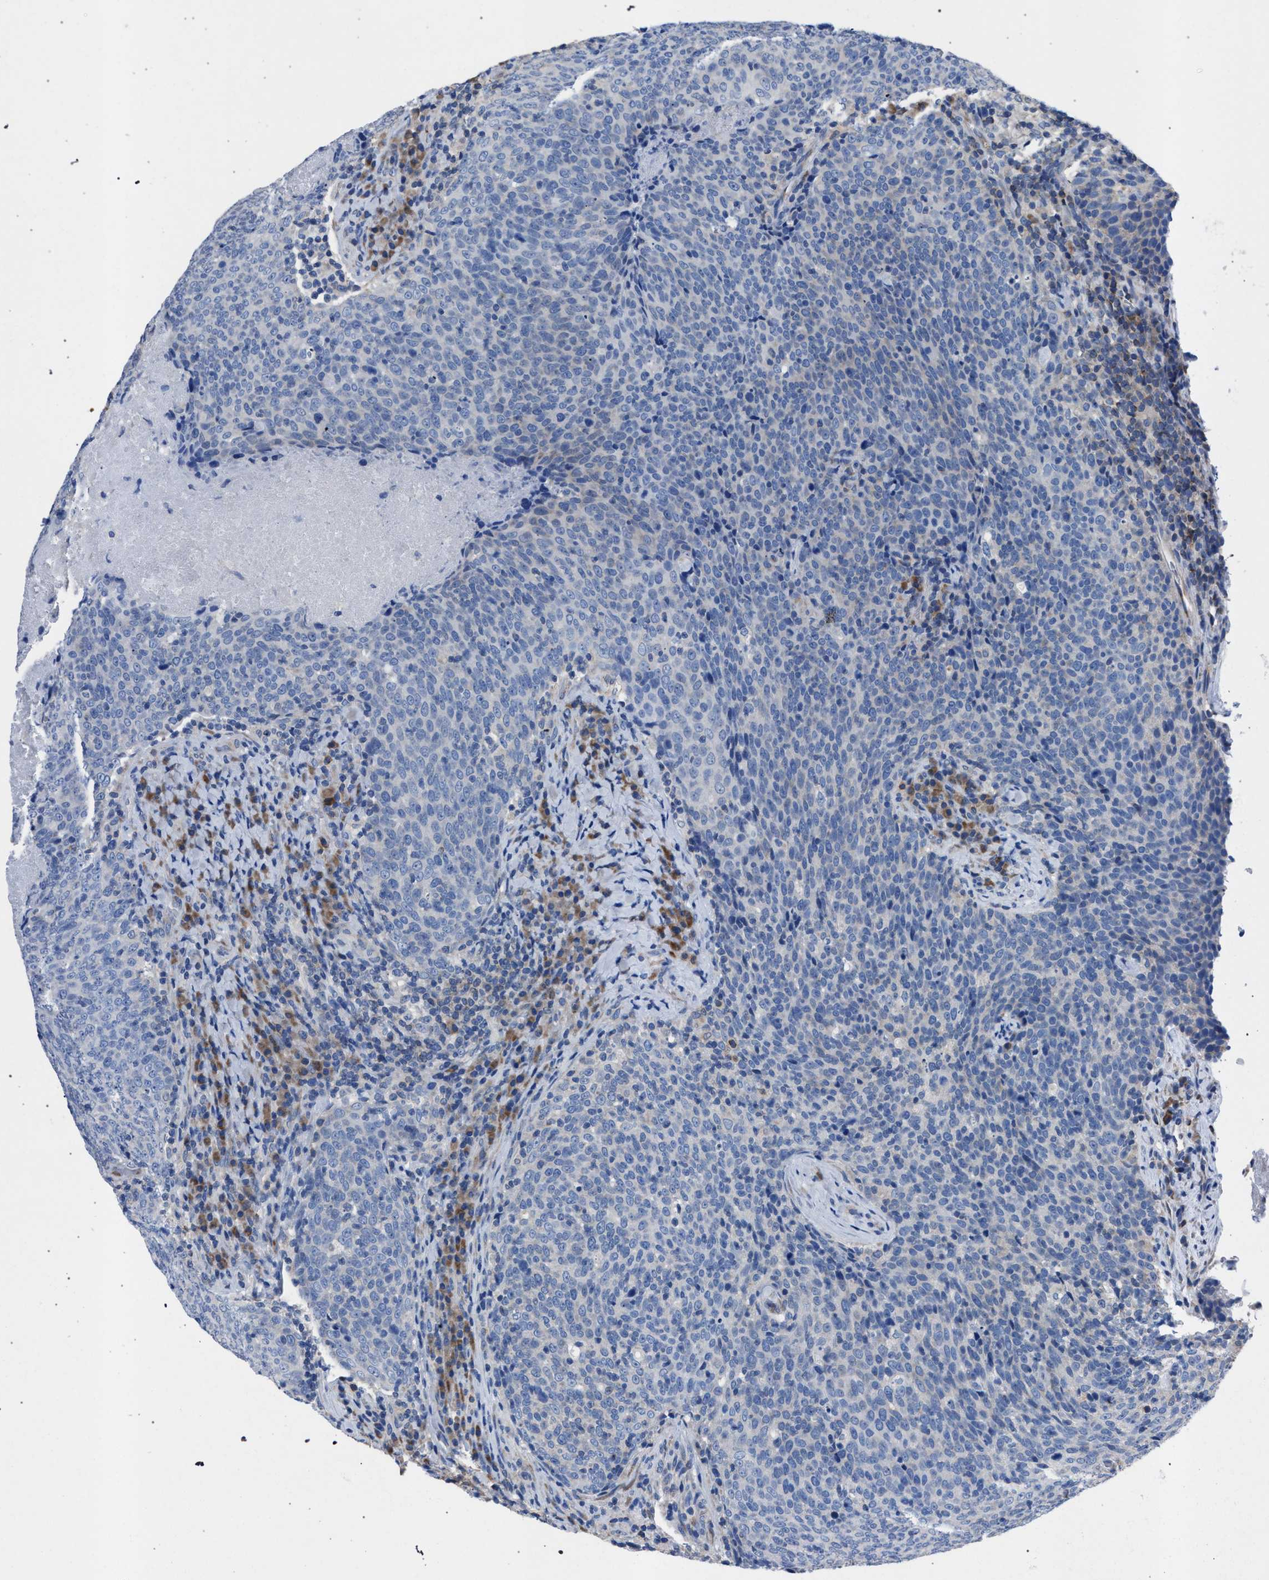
{"staining": {"intensity": "negative", "quantity": "none", "location": "none"}, "tissue": "head and neck cancer", "cell_type": "Tumor cells", "image_type": "cancer", "snomed": [{"axis": "morphology", "description": "Squamous cell carcinoma, NOS"}, {"axis": "morphology", "description": "Squamous cell carcinoma, metastatic, NOS"}, {"axis": "topography", "description": "Lymph node"}, {"axis": "topography", "description": "Head-Neck"}], "caption": "DAB (3,3'-diaminobenzidine) immunohistochemical staining of head and neck cancer displays no significant staining in tumor cells.", "gene": "CRYZ", "patient": {"sex": "male", "age": 62}}